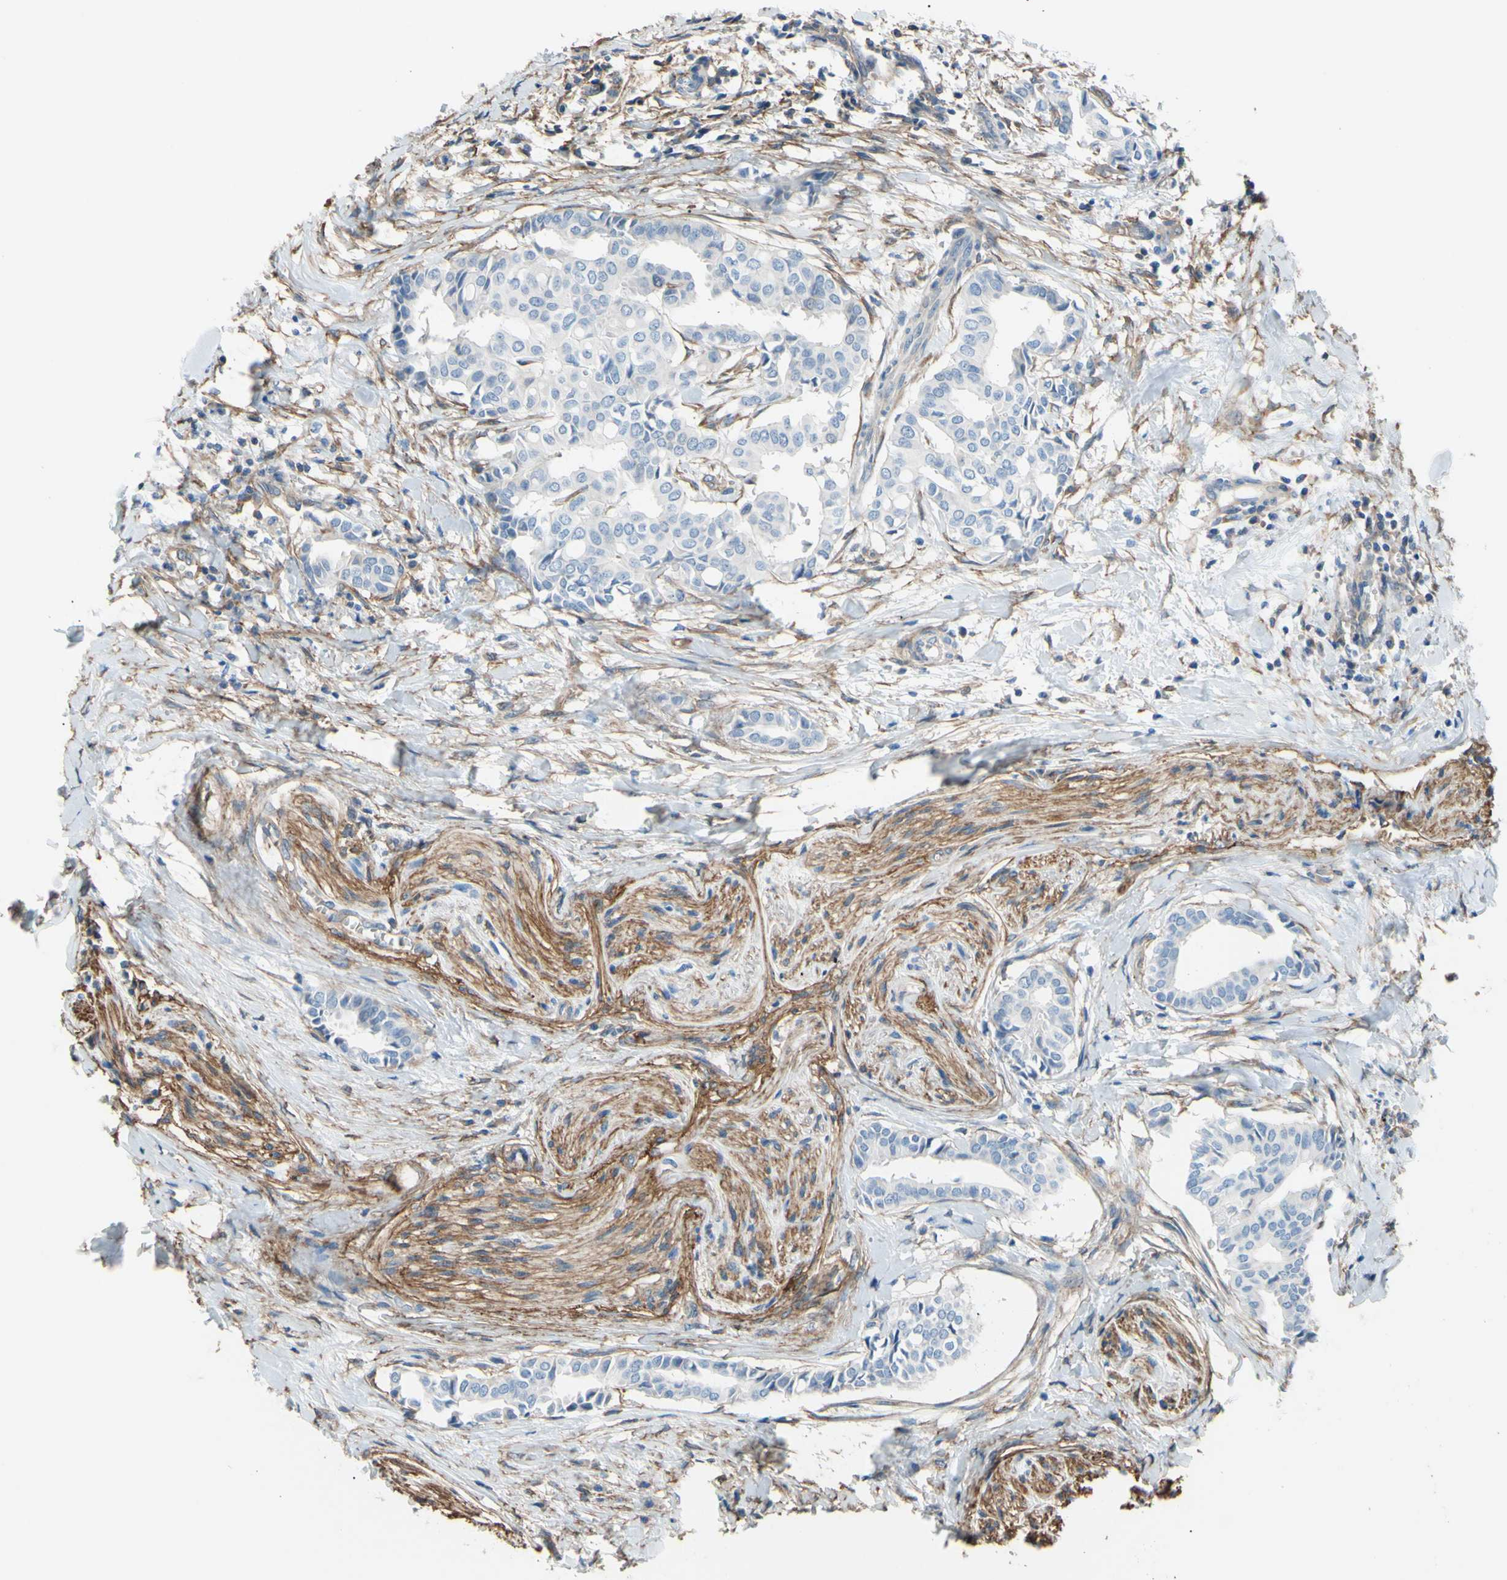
{"staining": {"intensity": "negative", "quantity": "none", "location": "none"}, "tissue": "head and neck cancer", "cell_type": "Tumor cells", "image_type": "cancer", "snomed": [{"axis": "morphology", "description": "Adenocarcinoma, NOS"}, {"axis": "topography", "description": "Salivary gland"}, {"axis": "topography", "description": "Head-Neck"}], "caption": "The micrograph shows no significant expression in tumor cells of head and neck adenocarcinoma.", "gene": "ADD1", "patient": {"sex": "female", "age": 59}}